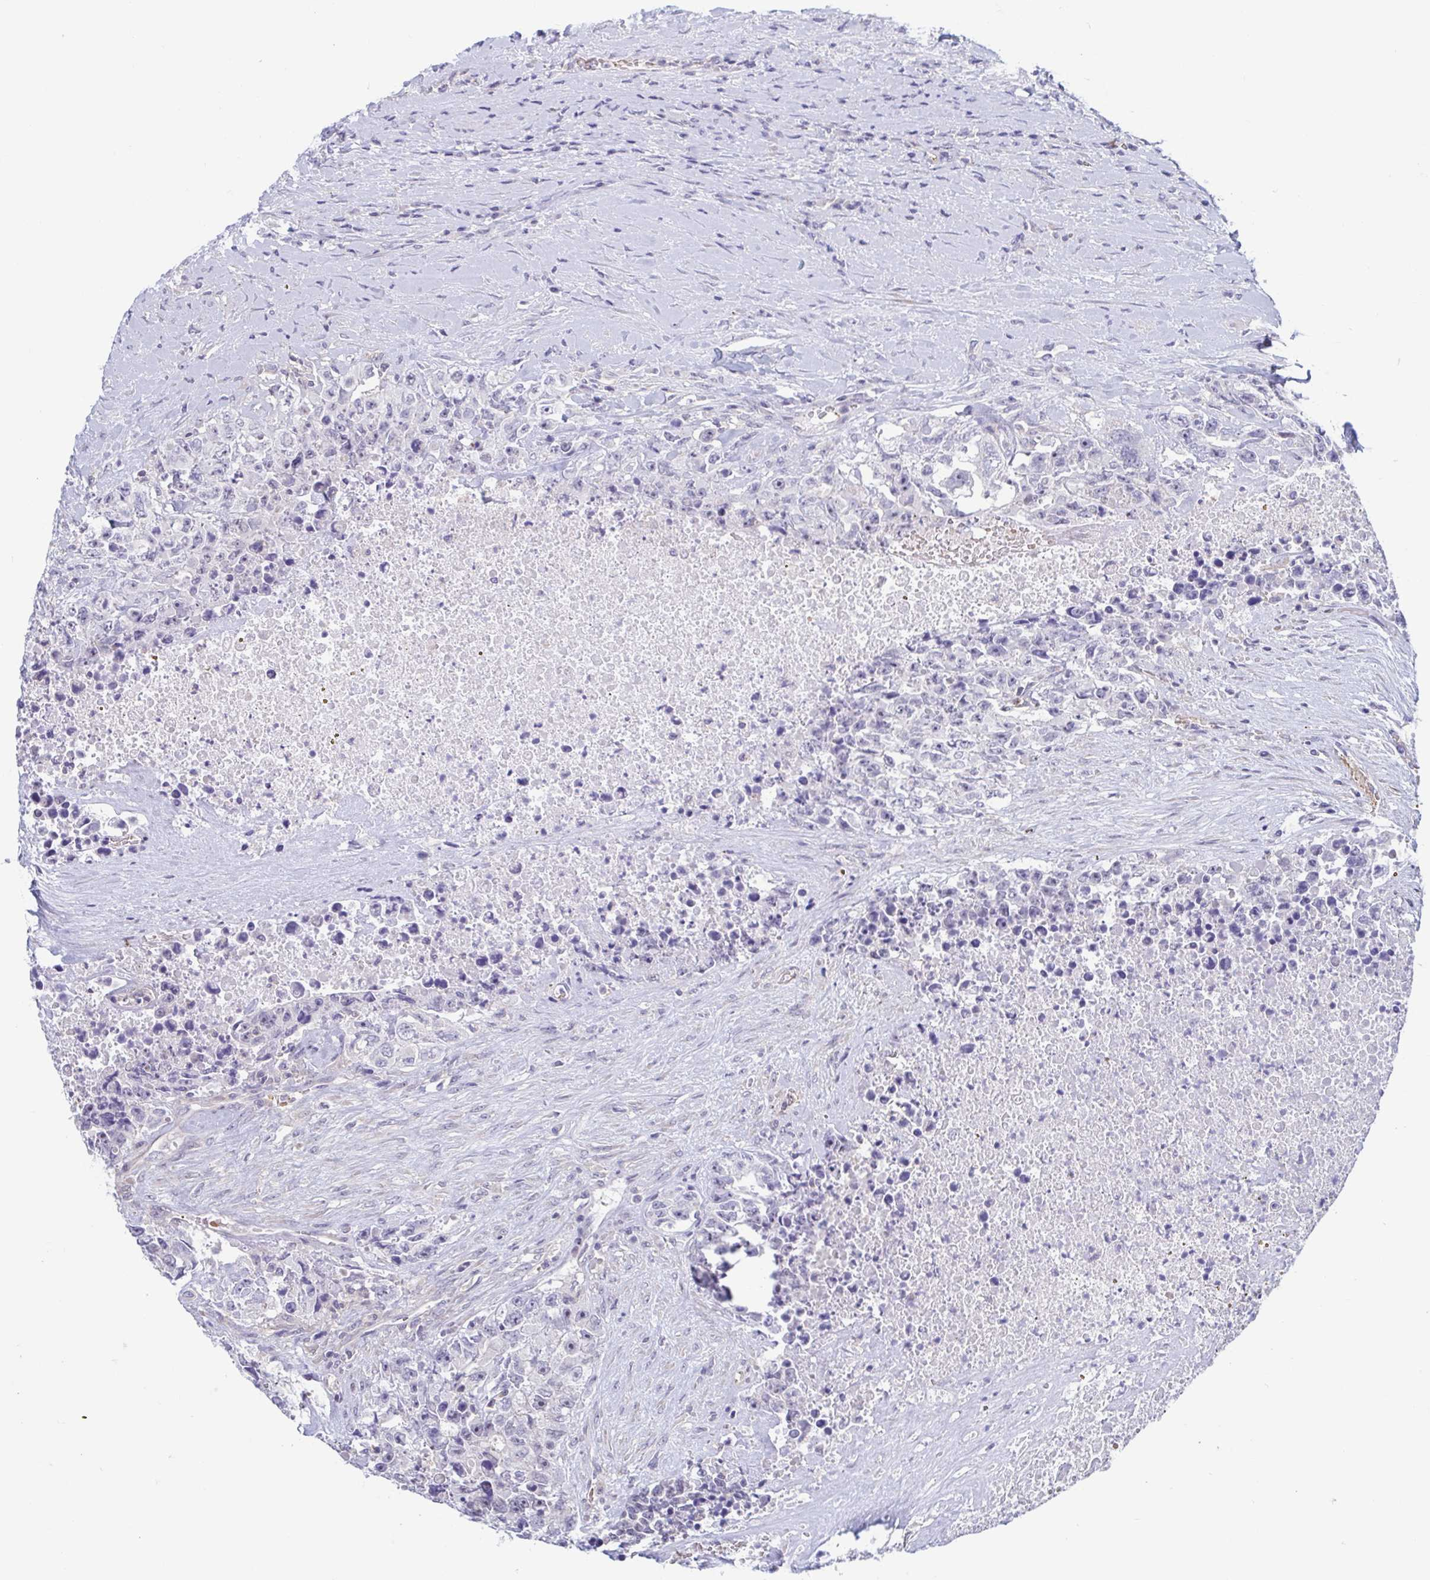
{"staining": {"intensity": "negative", "quantity": "none", "location": "none"}, "tissue": "testis cancer", "cell_type": "Tumor cells", "image_type": "cancer", "snomed": [{"axis": "morphology", "description": "Carcinoma, Embryonal, NOS"}, {"axis": "topography", "description": "Testis"}], "caption": "DAB immunohistochemical staining of human testis cancer (embryonal carcinoma) exhibits no significant staining in tumor cells.", "gene": "LRRC38", "patient": {"sex": "male", "age": 24}}